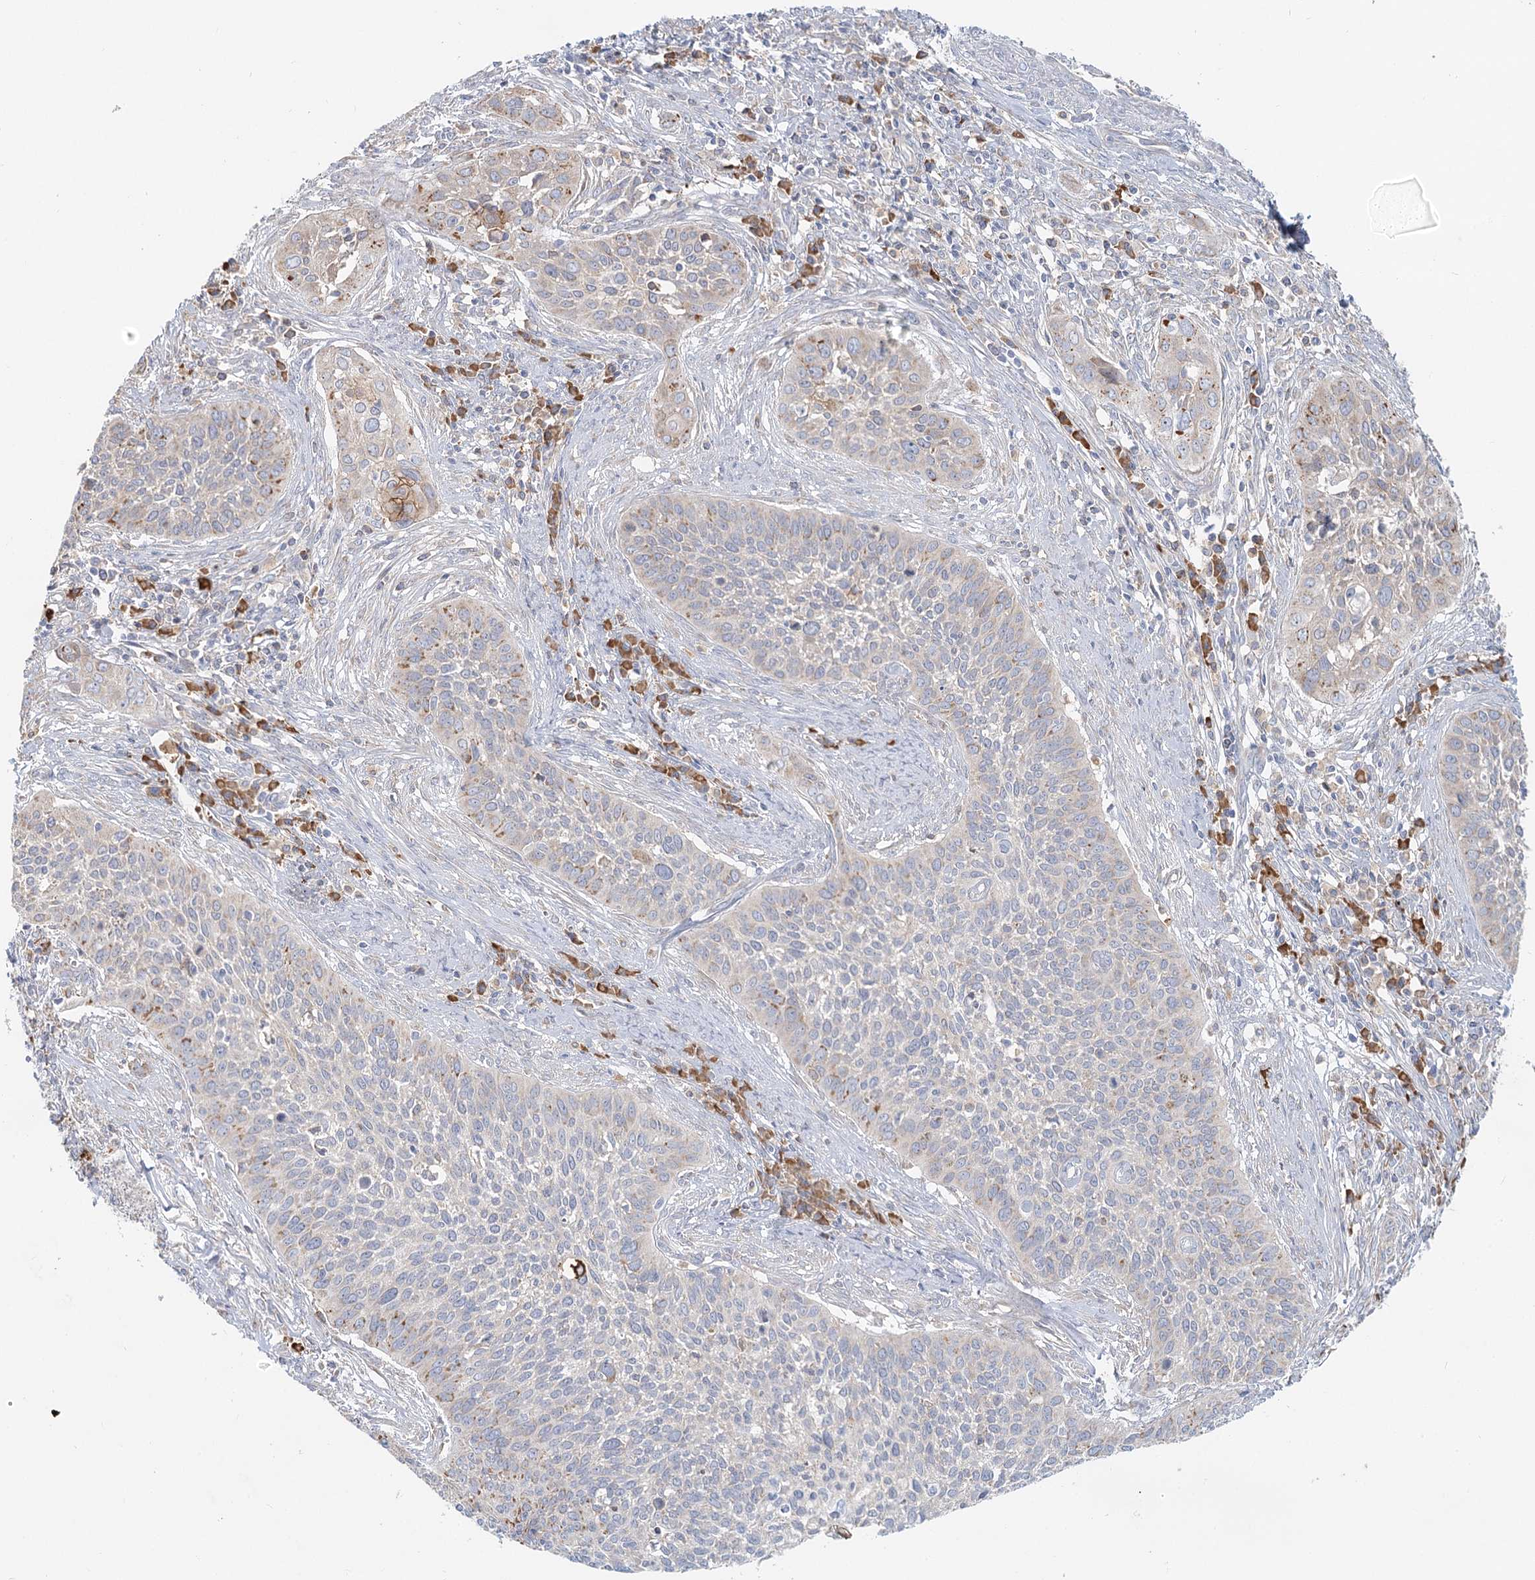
{"staining": {"intensity": "moderate", "quantity": "<25%", "location": "cytoplasmic/membranous"}, "tissue": "cervical cancer", "cell_type": "Tumor cells", "image_type": "cancer", "snomed": [{"axis": "morphology", "description": "Squamous cell carcinoma, NOS"}, {"axis": "topography", "description": "Cervix"}], "caption": "There is low levels of moderate cytoplasmic/membranous expression in tumor cells of squamous cell carcinoma (cervical), as demonstrated by immunohistochemical staining (brown color).", "gene": "ANKRD16", "patient": {"sex": "female", "age": 34}}